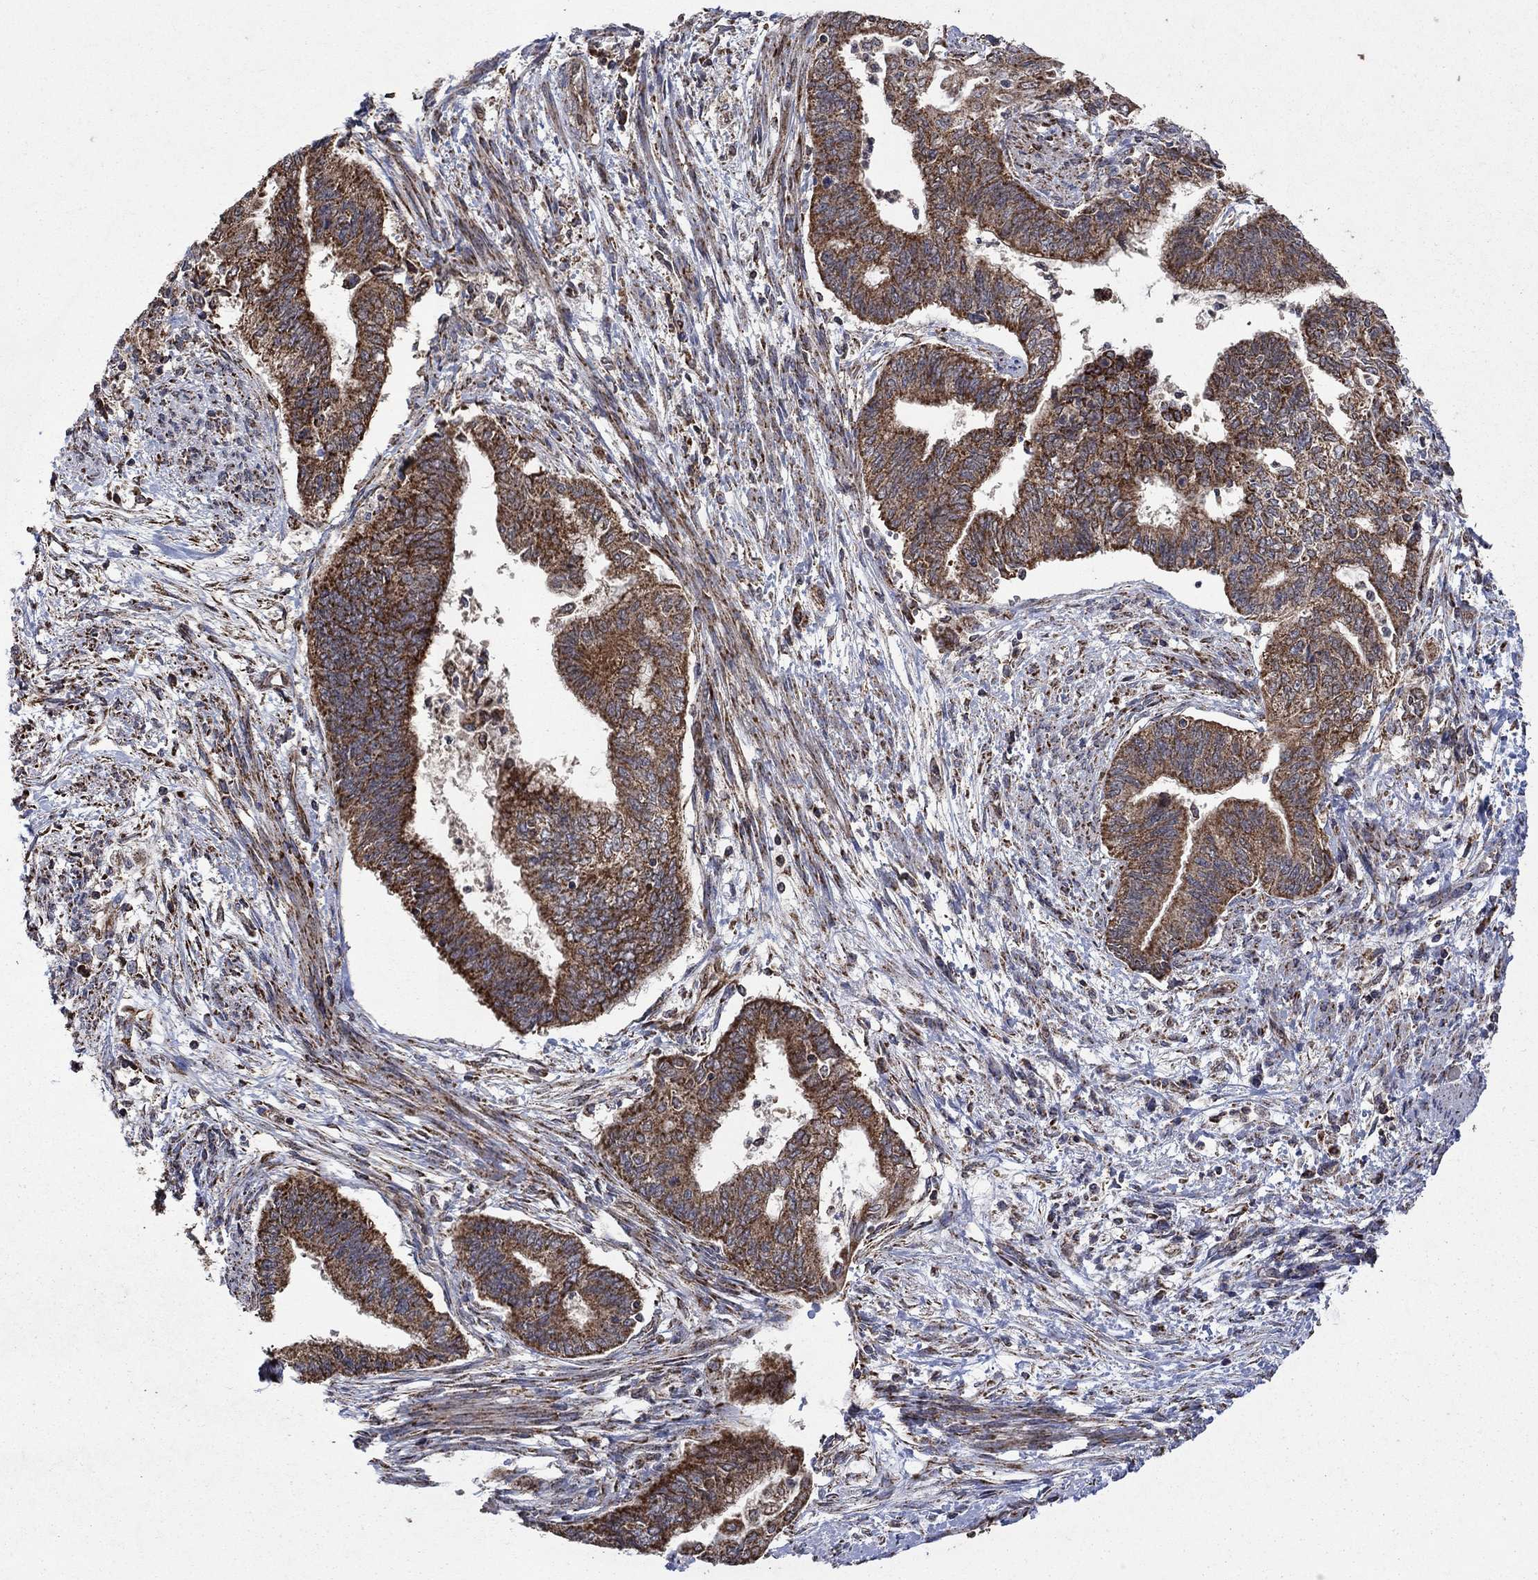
{"staining": {"intensity": "strong", "quantity": "25%-75%", "location": "cytoplasmic/membranous"}, "tissue": "endometrial cancer", "cell_type": "Tumor cells", "image_type": "cancer", "snomed": [{"axis": "morphology", "description": "Adenocarcinoma, NOS"}, {"axis": "topography", "description": "Endometrium"}], "caption": "Endometrial adenocarcinoma was stained to show a protein in brown. There is high levels of strong cytoplasmic/membranous expression in about 25%-75% of tumor cells.", "gene": "DPH1", "patient": {"sex": "female", "age": 65}}